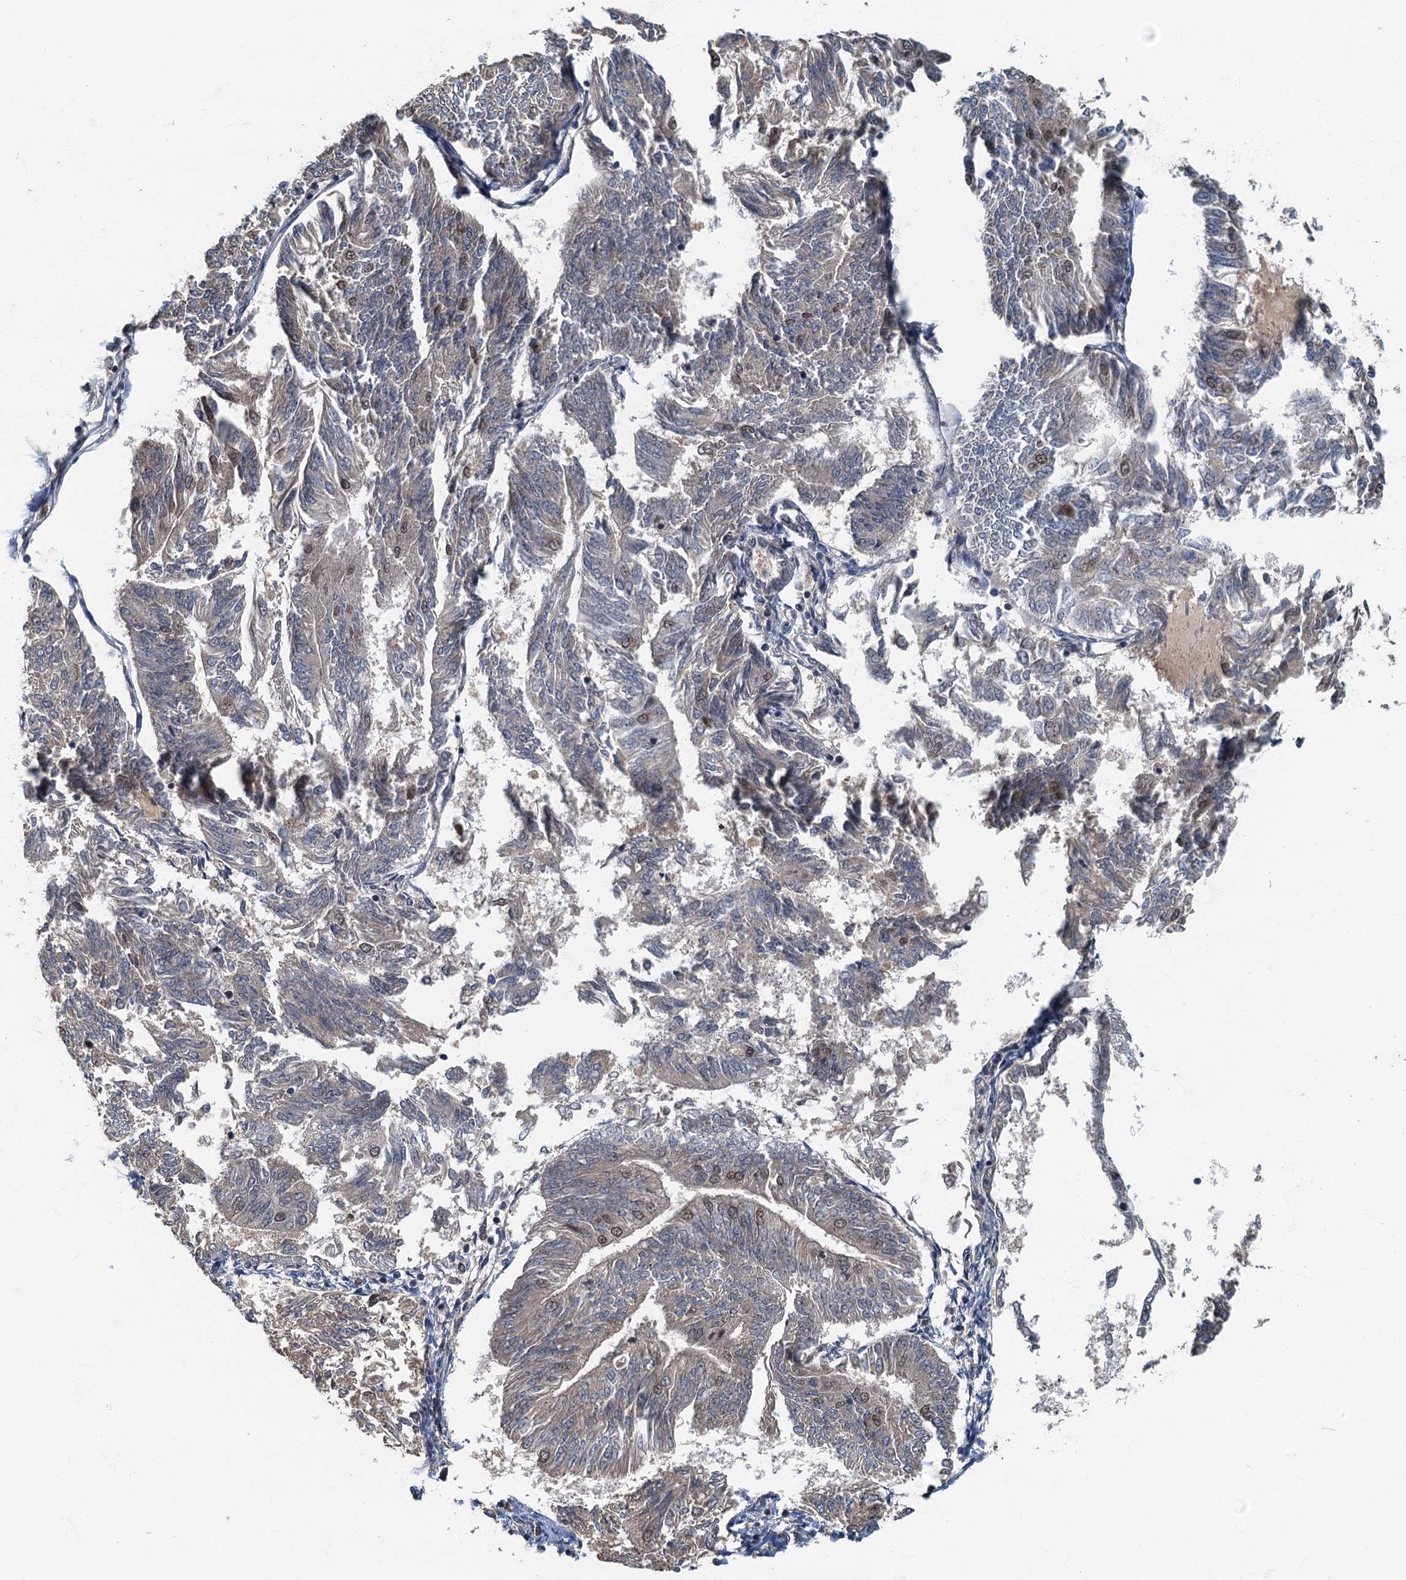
{"staining": {"intensity": "weak", "quantity": "<25%", "location": "nuclear"}, "tissue": "endometrial cancer", "cell_type": "Tumor cells", "image_type": "cancer", "snomed": [{"axis": "morphology", "description": "Adenocarcinoma, NOS"}, {"axis": "topography", "description": "Endometrium"}], "caption": "This image is of endometrial adenocarcinoma stained with IHC to label a protein in brown with the nuclei are counter-stained blue. There is no expression in tumor cells.", "gene": "CKAP2L", "patient": {"sex": "female", "age": 58}}